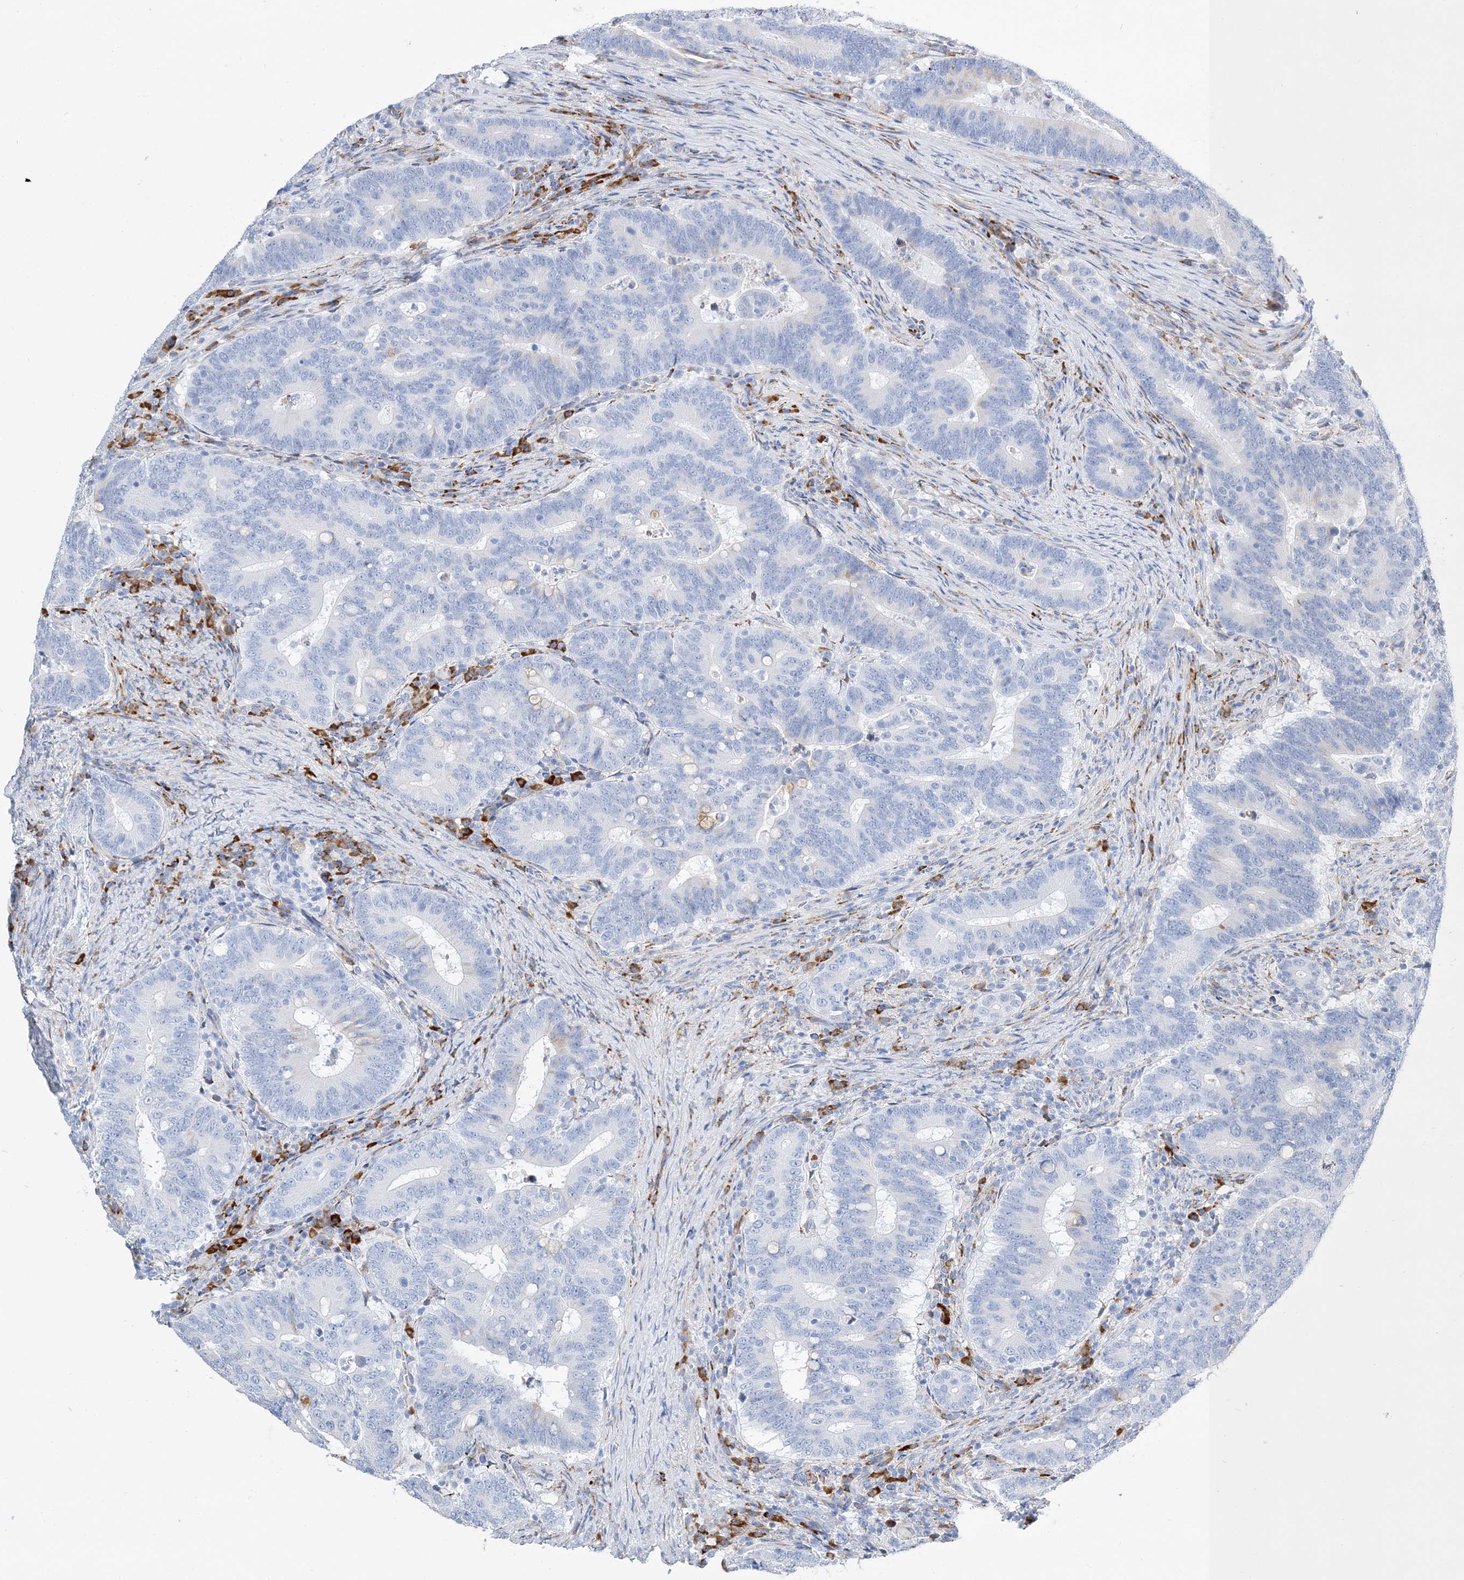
{"staining": {"intensity": "negative", "quantity": "none", "location": "none"}, "tissue": "colorectal cancer", "cell_type": "Tumor cells", "image_type": "cancer", "snomed": [{"axis": "morphology", "description": "Adenocarcinoma, NOS"}, {"axis": "topography", "description": "Colon"}], "caption": "IHC photomicrograph of human colorectal cancer stained for a protein (brown), which displays no staining in tumor cells.", "gene": "TSPYL6", "patient": {"sex": "female", "age": 66}}